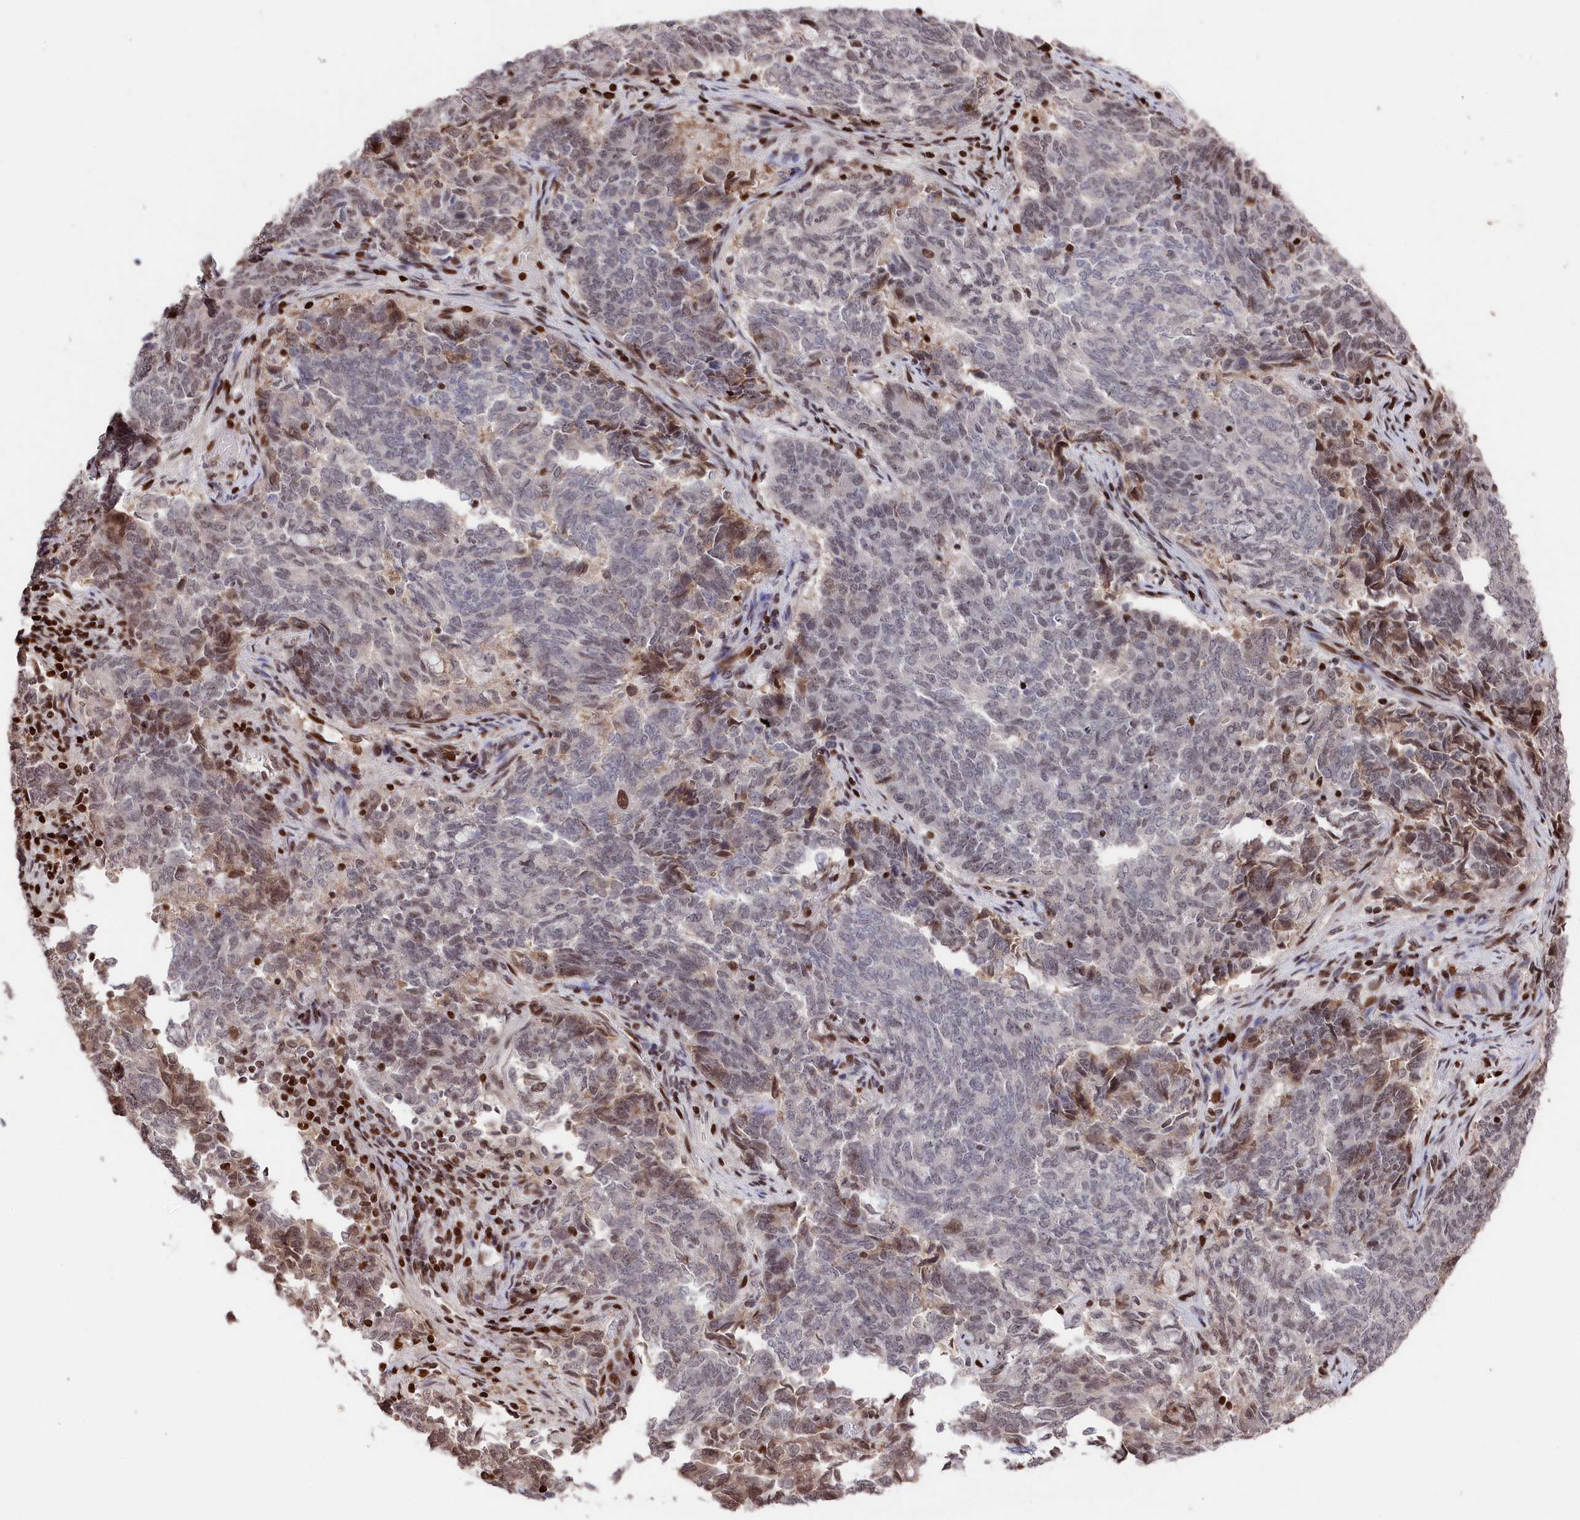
{"staining": {"intensity": "strong", "quantity": "<25%", "location": "nuclear"}, "tissue": "endometrial cancer", "cell_type": "Tumor cells", "image_type": "cancer", "snomed": [{"axis": "morphology", "description": "Adenocarcinoma, NOS"}, {"axis": "topography", "description": "Endometrium"}], "caption": "Brown immunohistochemical staining in human endometrial adenocarcinoma reveals strong nuclear staining in about <25% of tumor cells.", "gene": "MCF2L2", "patient": {"sex": "female", "age": 80}}